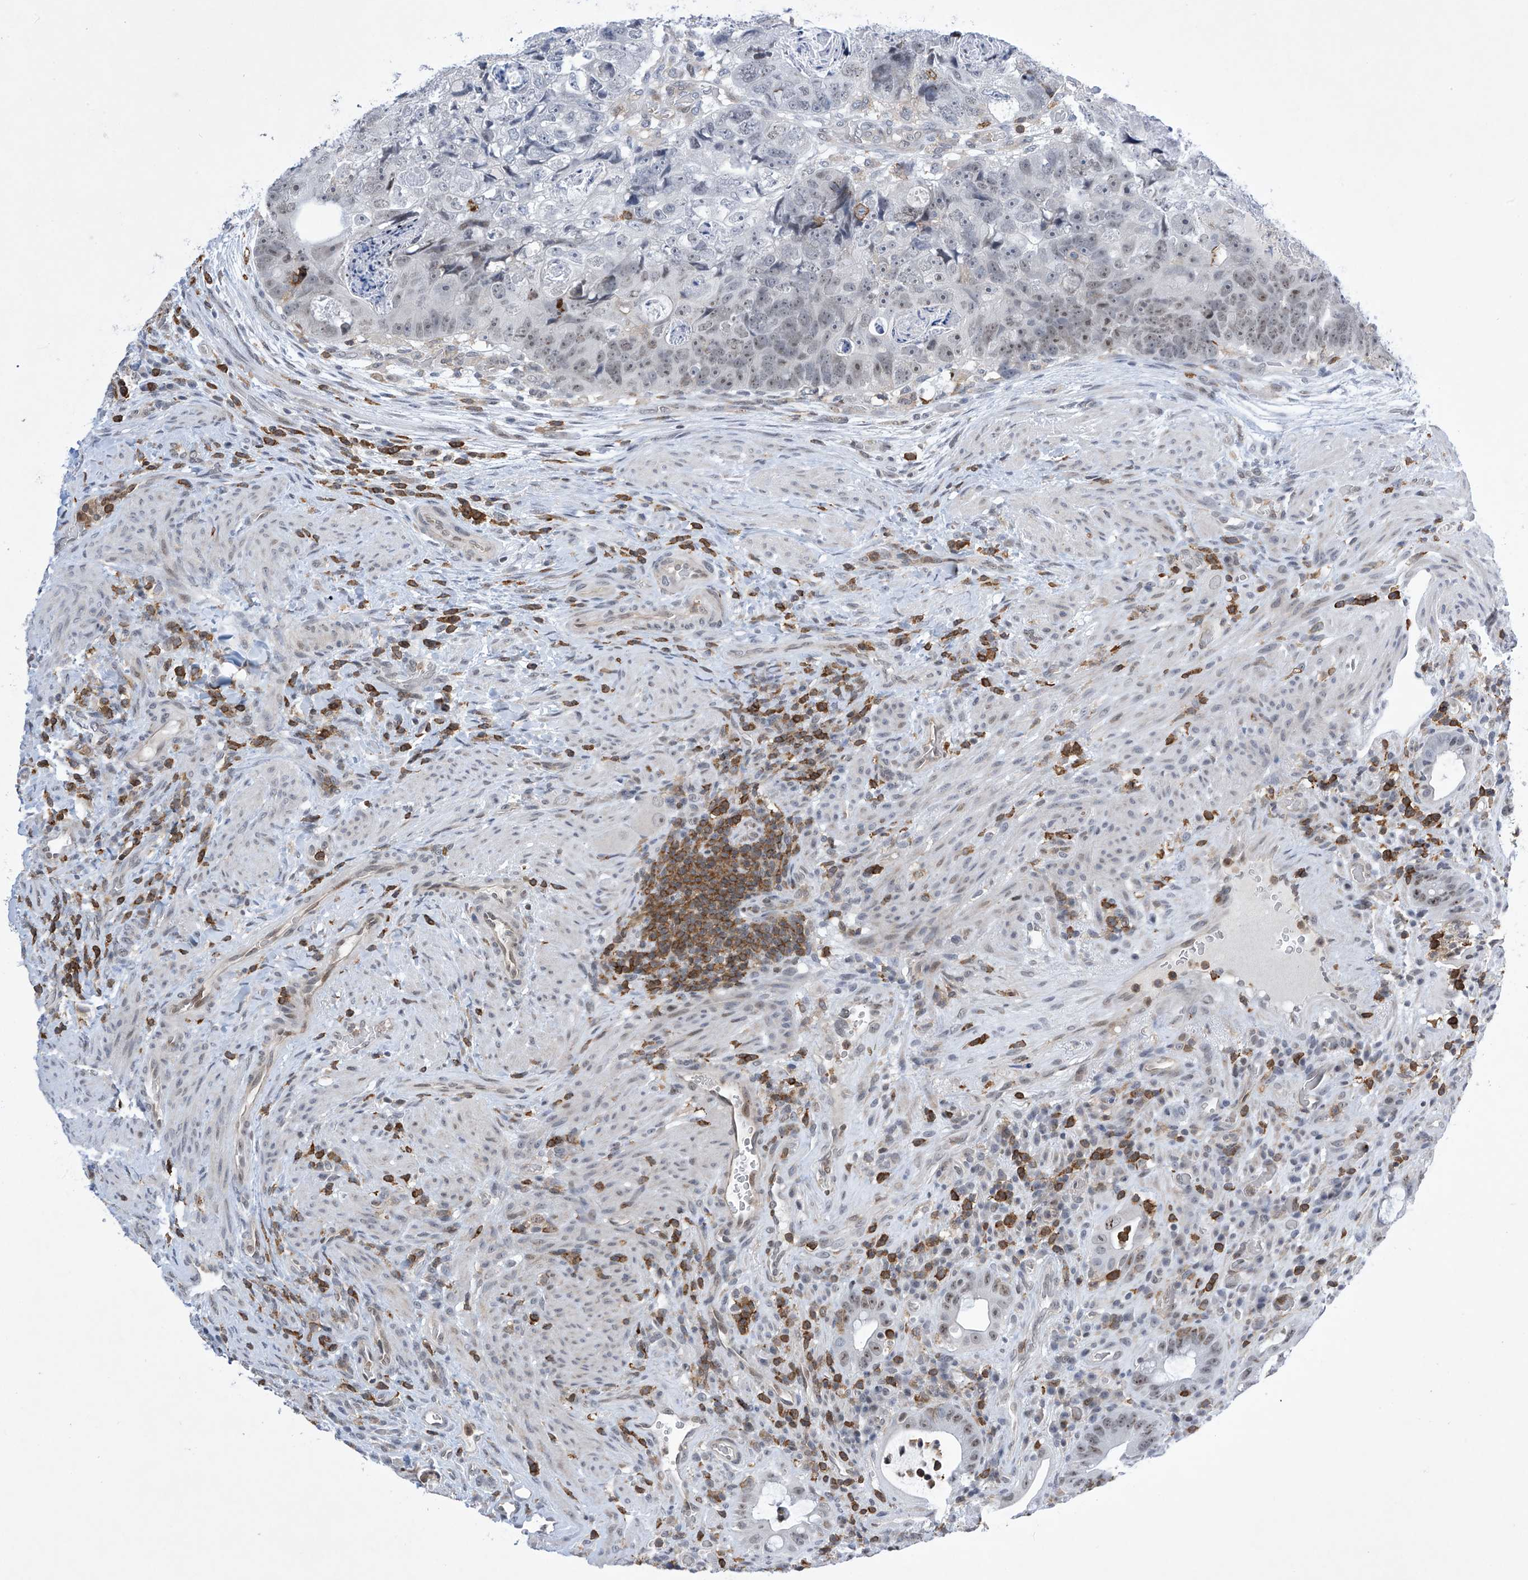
{"staining": {"intensity": "weak", "quantity": "<25%", "location": "nuclear"}, "tissue": "colorectal cancer", "cell_type": "Tumor cells", "image_type": "cancer", "snomed": [{"axis": "morphology", "description": "Adenocarcinoma, NOS"}, {"axis": "topography", "description": "Rectum"}], "caption": "High magnification brightfield microscopy of colorectal cancer (adenocarcinoma) stained with DAB (3,3'-diaminobenzidine) (brown) and counterstained with hematoxylin (blue): tumor cells show no significant expression.", "gene": "MSL3", "patient": {"sex": "male", "age": 59}}